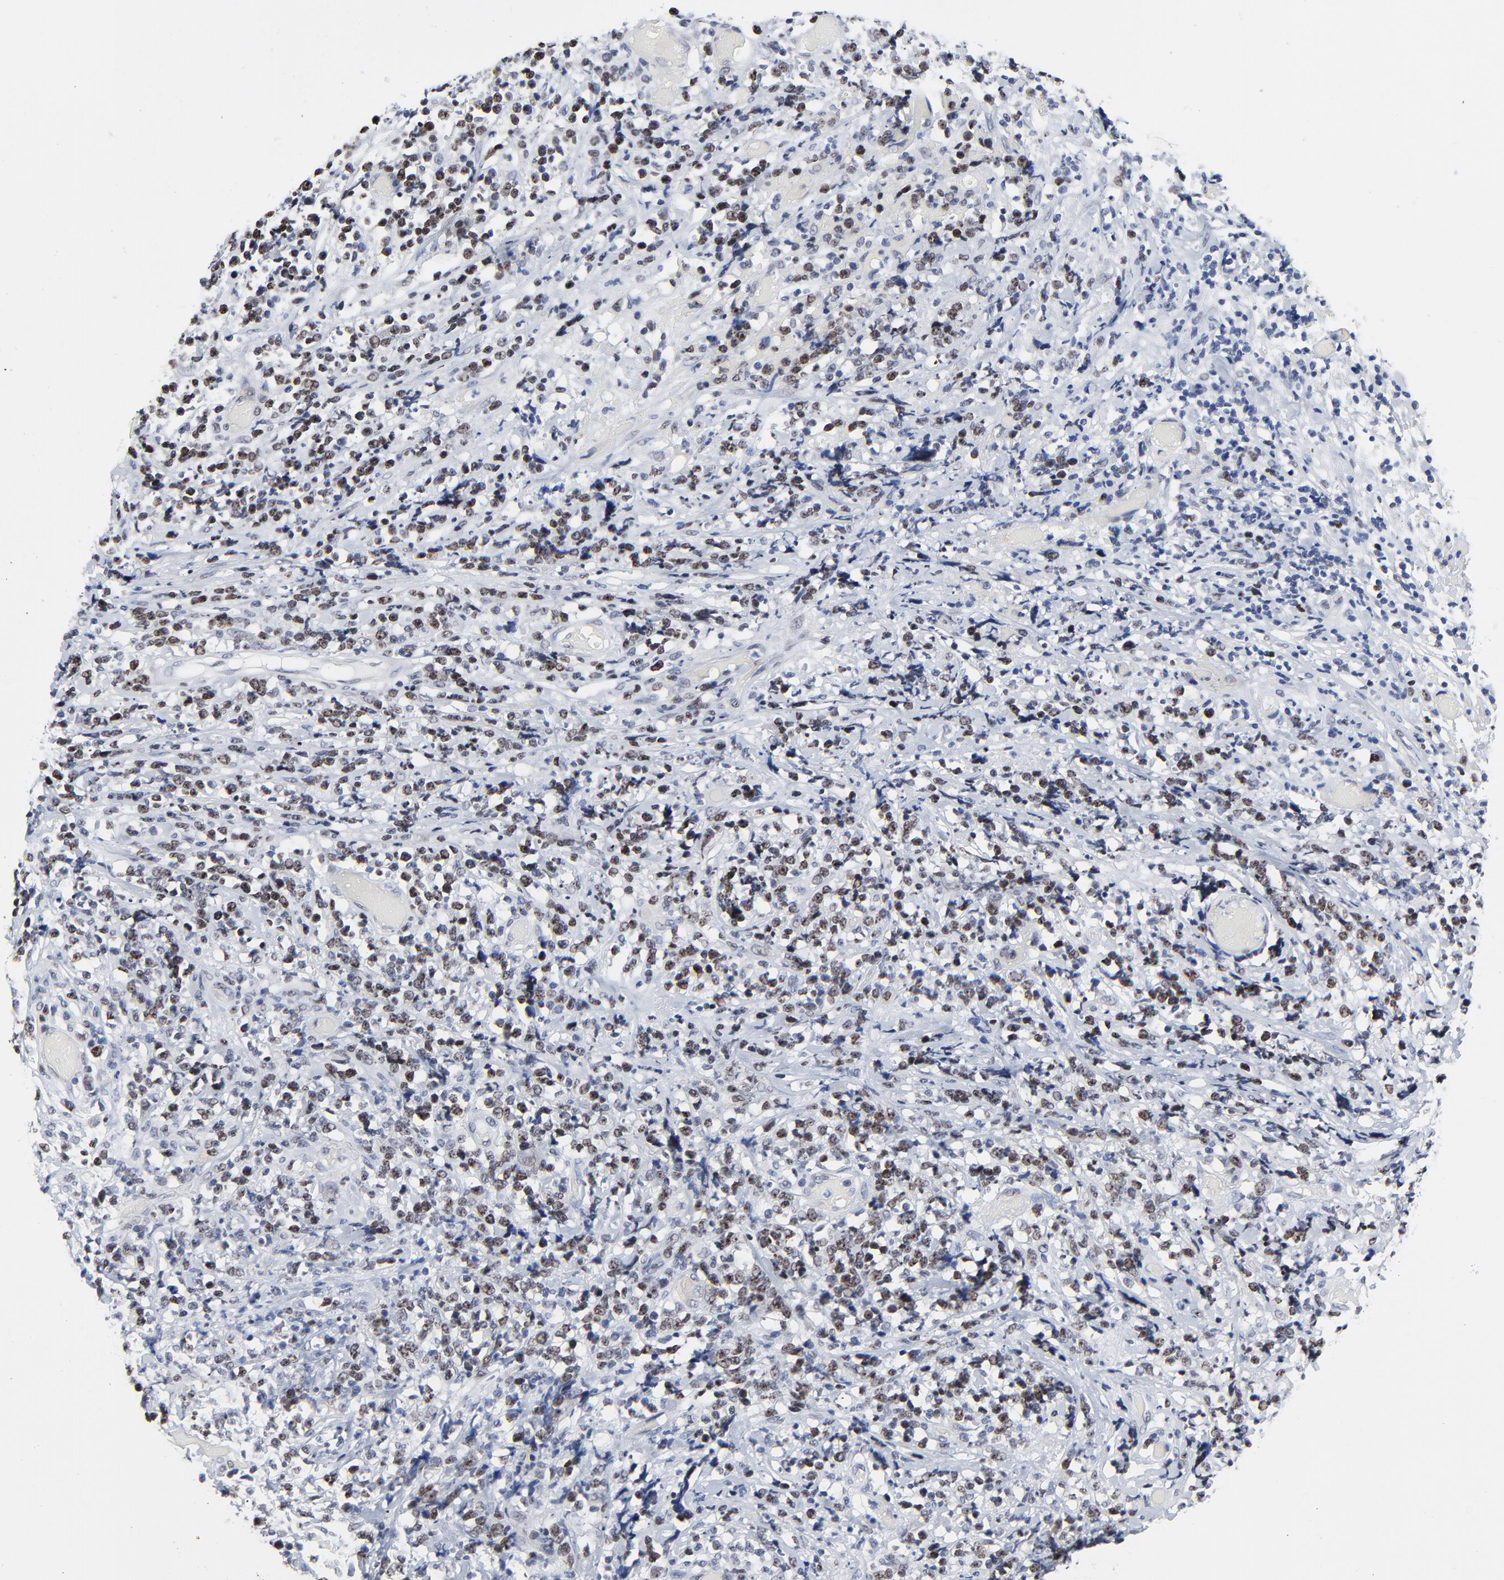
{"staining": {"intensity": "moderate", "quantity": ">75%", "location": "nuclear"}, "tissue": "lymphoma", "cell_type": "Tumor cells", "image_type": "cancer", "snomed": [{"axis": "morphology", "description": "Malignant lymphoma, non-Hodgkin's type, High grade"}, {"axis": "topography", "description": "Colon"}], "caption": "Immunohistochemical staining of human malignant lymphoma, non-Hodgkin's type (high-grade) reveals moderate nuclear protein staining in about >75% of tumor cells.", "gene": "ZNF589", "patient": {"sex": "male", "age": 82}}